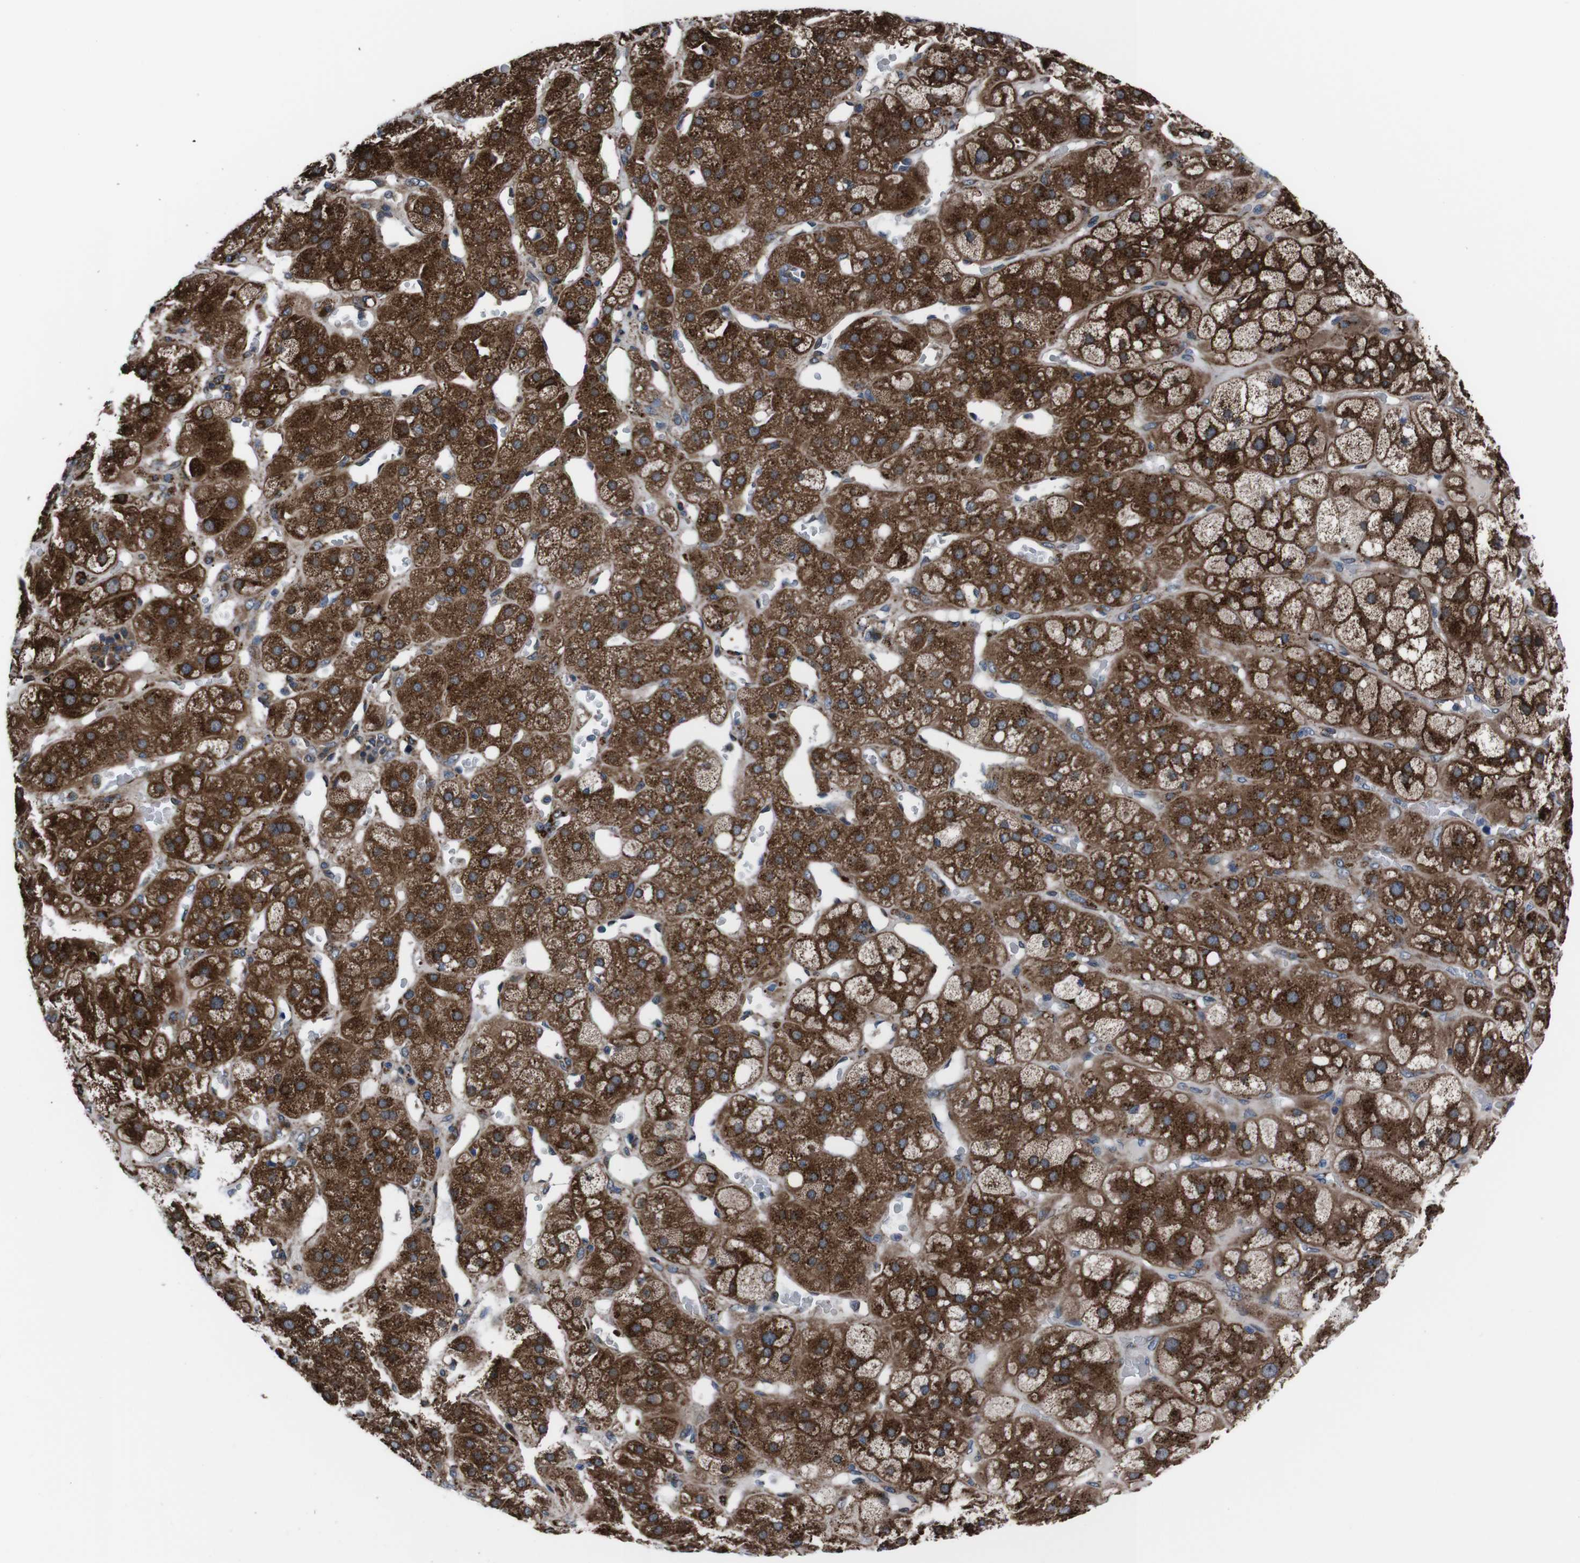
{"staining": {"intensity": "strong", "quantity": ">75%", "location": "cytoplasmic/membranous"}, "tissue": "adrenal gland", "cell_type": "Glandular cells", "image_type": "normal", "snomed": [{"axis": "morphology", "description": "Normal tissue, NOS"}, {"axis": "topography", "description": "Adrenal gland"}], "caption": "The micrograph demonstrates staining of unremarkable adrenal gland, revealing strong cytoplasmic/membranous protein staining (brown color) within glandular cells. Using DAB (3,3'-diaminobenzidine) (brown) and hematoxylin (blue) stains, captured at high magnification using brightfield microscopy.", "gene": "EIF4A2", "patient": {"sex": "female", "age": 47}}